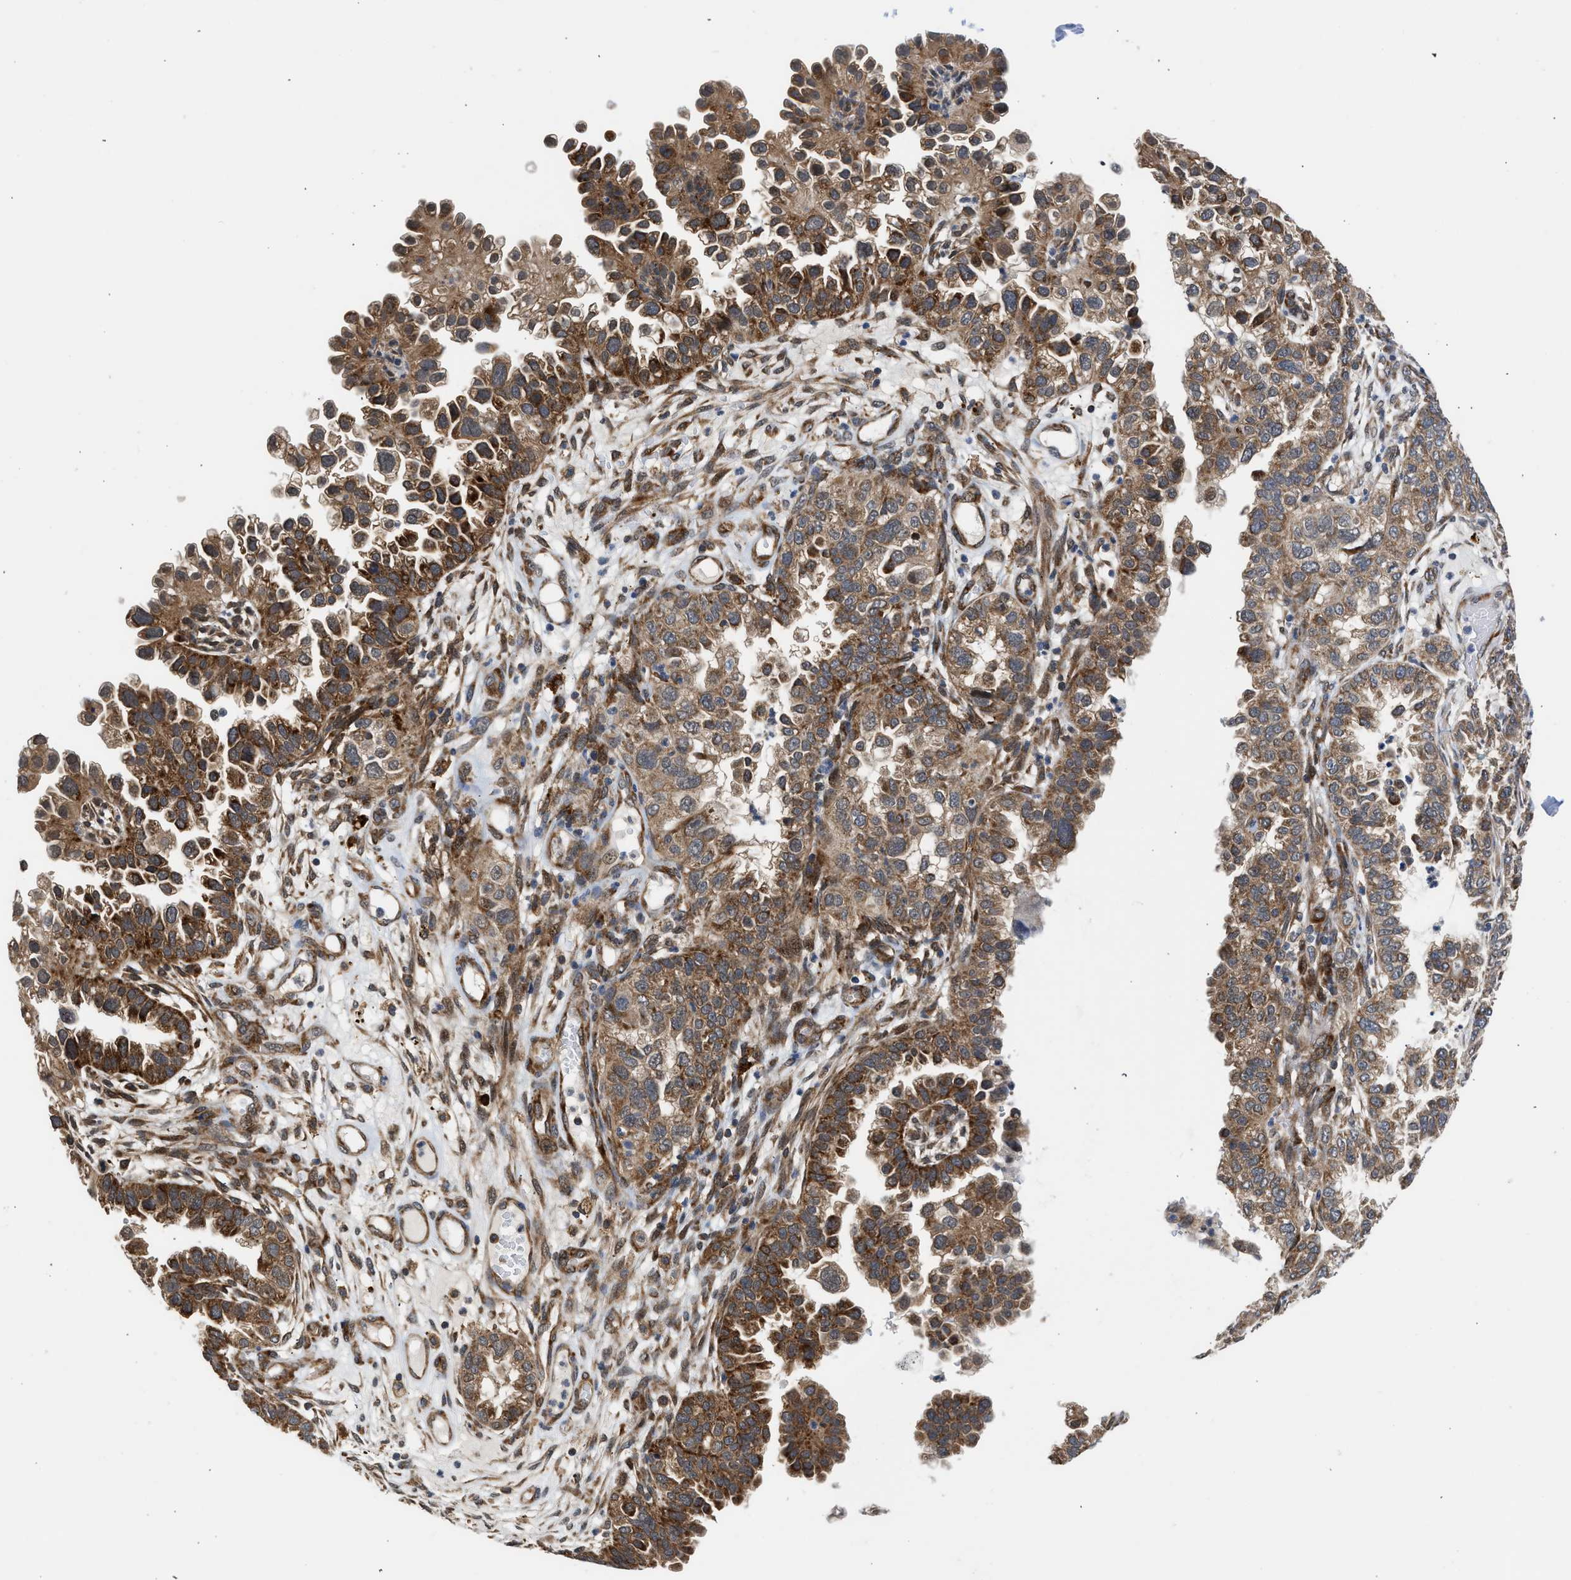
{"staining": {"intensity": "strong", "quantity": "25%-75%", "location": "cytoplasmic/membranous"}, "tissue": "endometrial cancer", "cell_type": "Tumor cells", "image_type": "cancer", "snomed": [{"axis": "morphology", "description": "Adenocarcinoma, NOS"}, {"axis": "topography", "description": "Endometrium"}], "caption": "Immunohistochemistry (IHC) staining of endometrial adenocarcinoma, which shows high levels of strong cytoplasmic/membranous positivity in approximately 25%-75% of tumor cells indicating strong cytoplasmic/membranous protein staining. The staining was performed using DAB (brown) for protein detection and nuclei were counterstained in hematoxylin (blue).", "gene": "POLG2", "patient": {"sex": "female", "age": 85}}